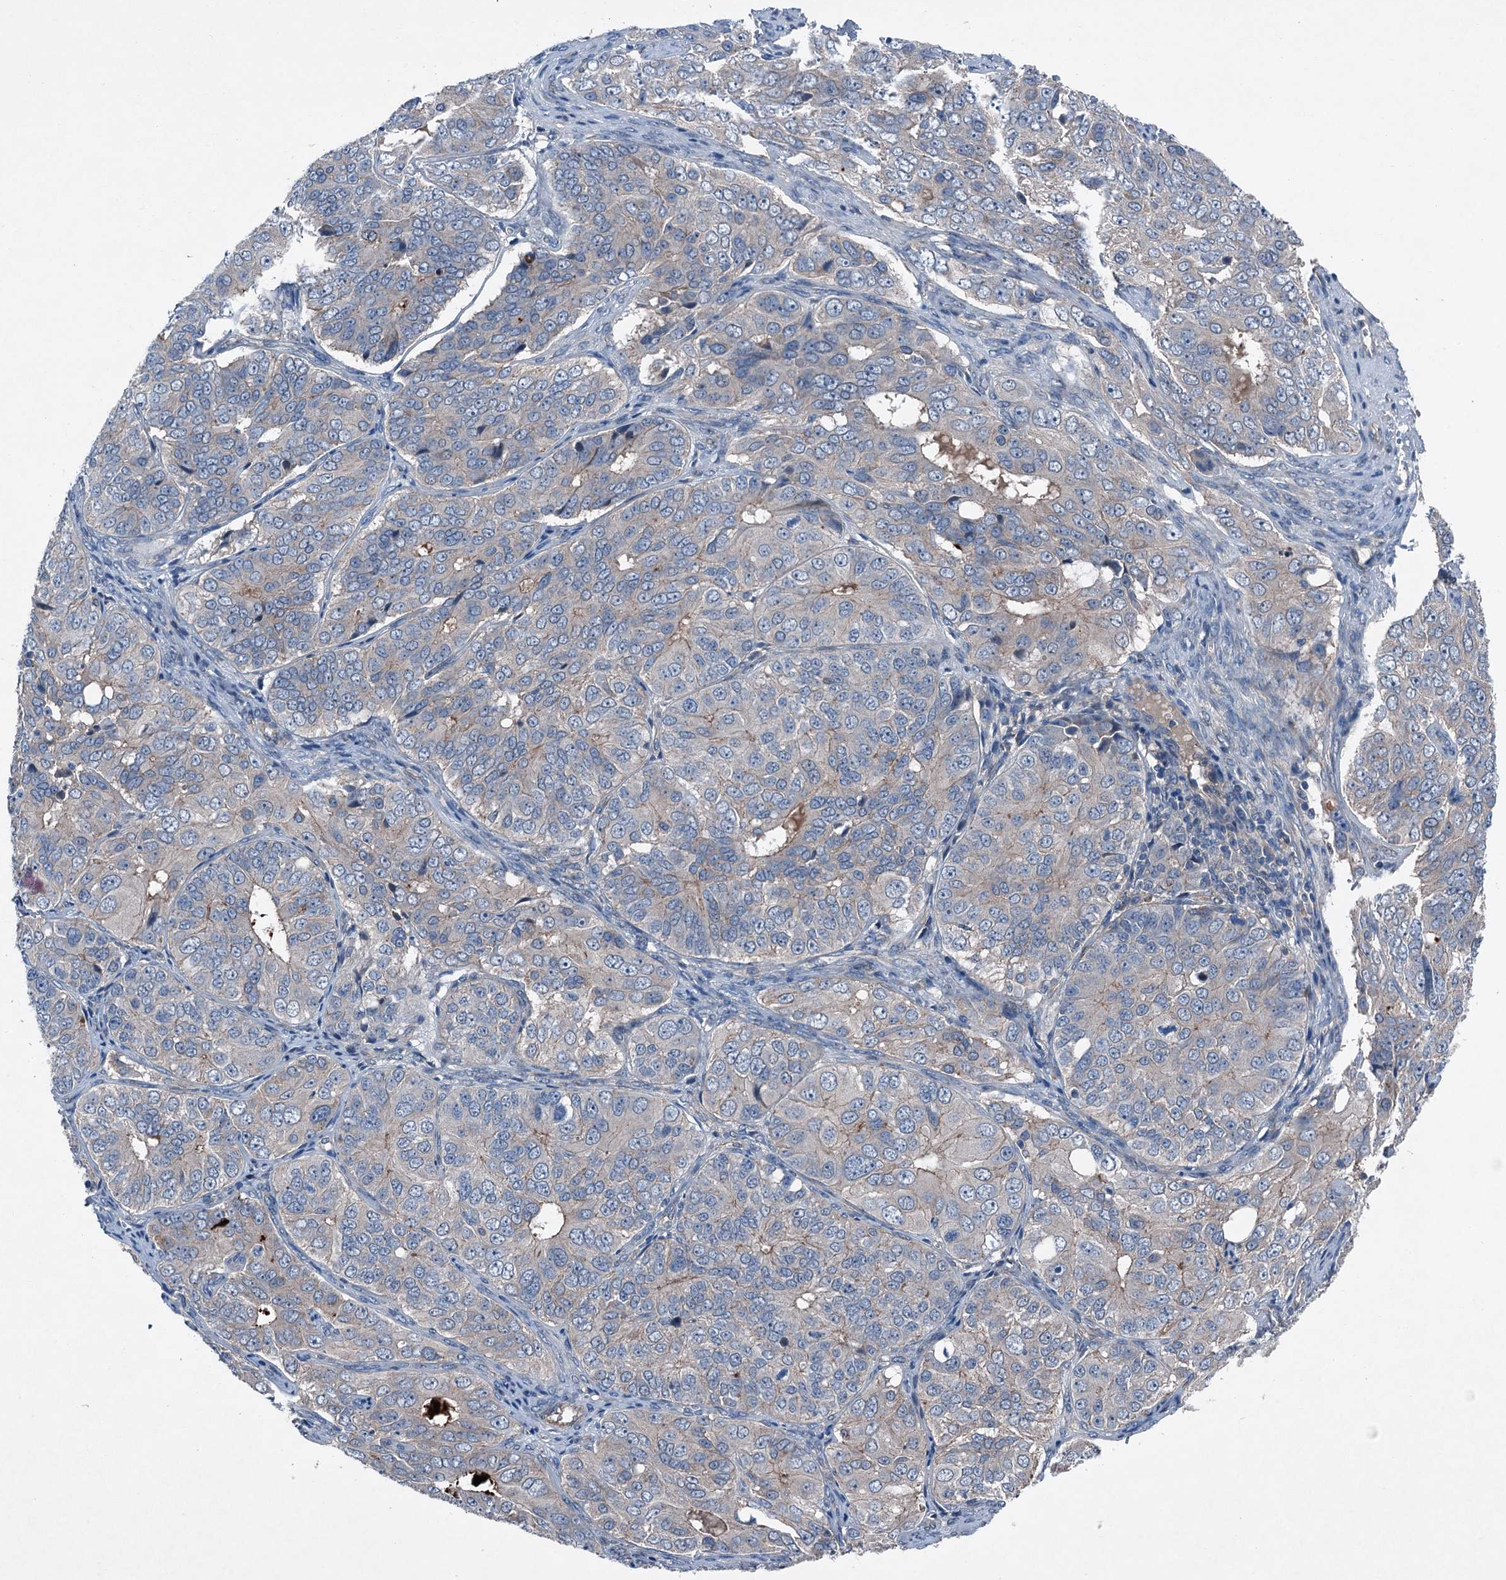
{"staining": {"intensity": "negative", "quantity": "none", "location": "none"}, "tissue": "ovarian cancer", "cell_type": "Tumor cells", "image_type": "cancer", "snomed": [{"axis": "morphology", "description": "Carcinoma, endometroid"}, {"axis": "topography", "description": "Ovary"}], "caption": "The immunohistochemistry image has no significant staining in tumor cells of ovarian endometroid carcinoma tissue.", "gene": "SLC2A10", "patient": {"sex": "female", "age": 51}}